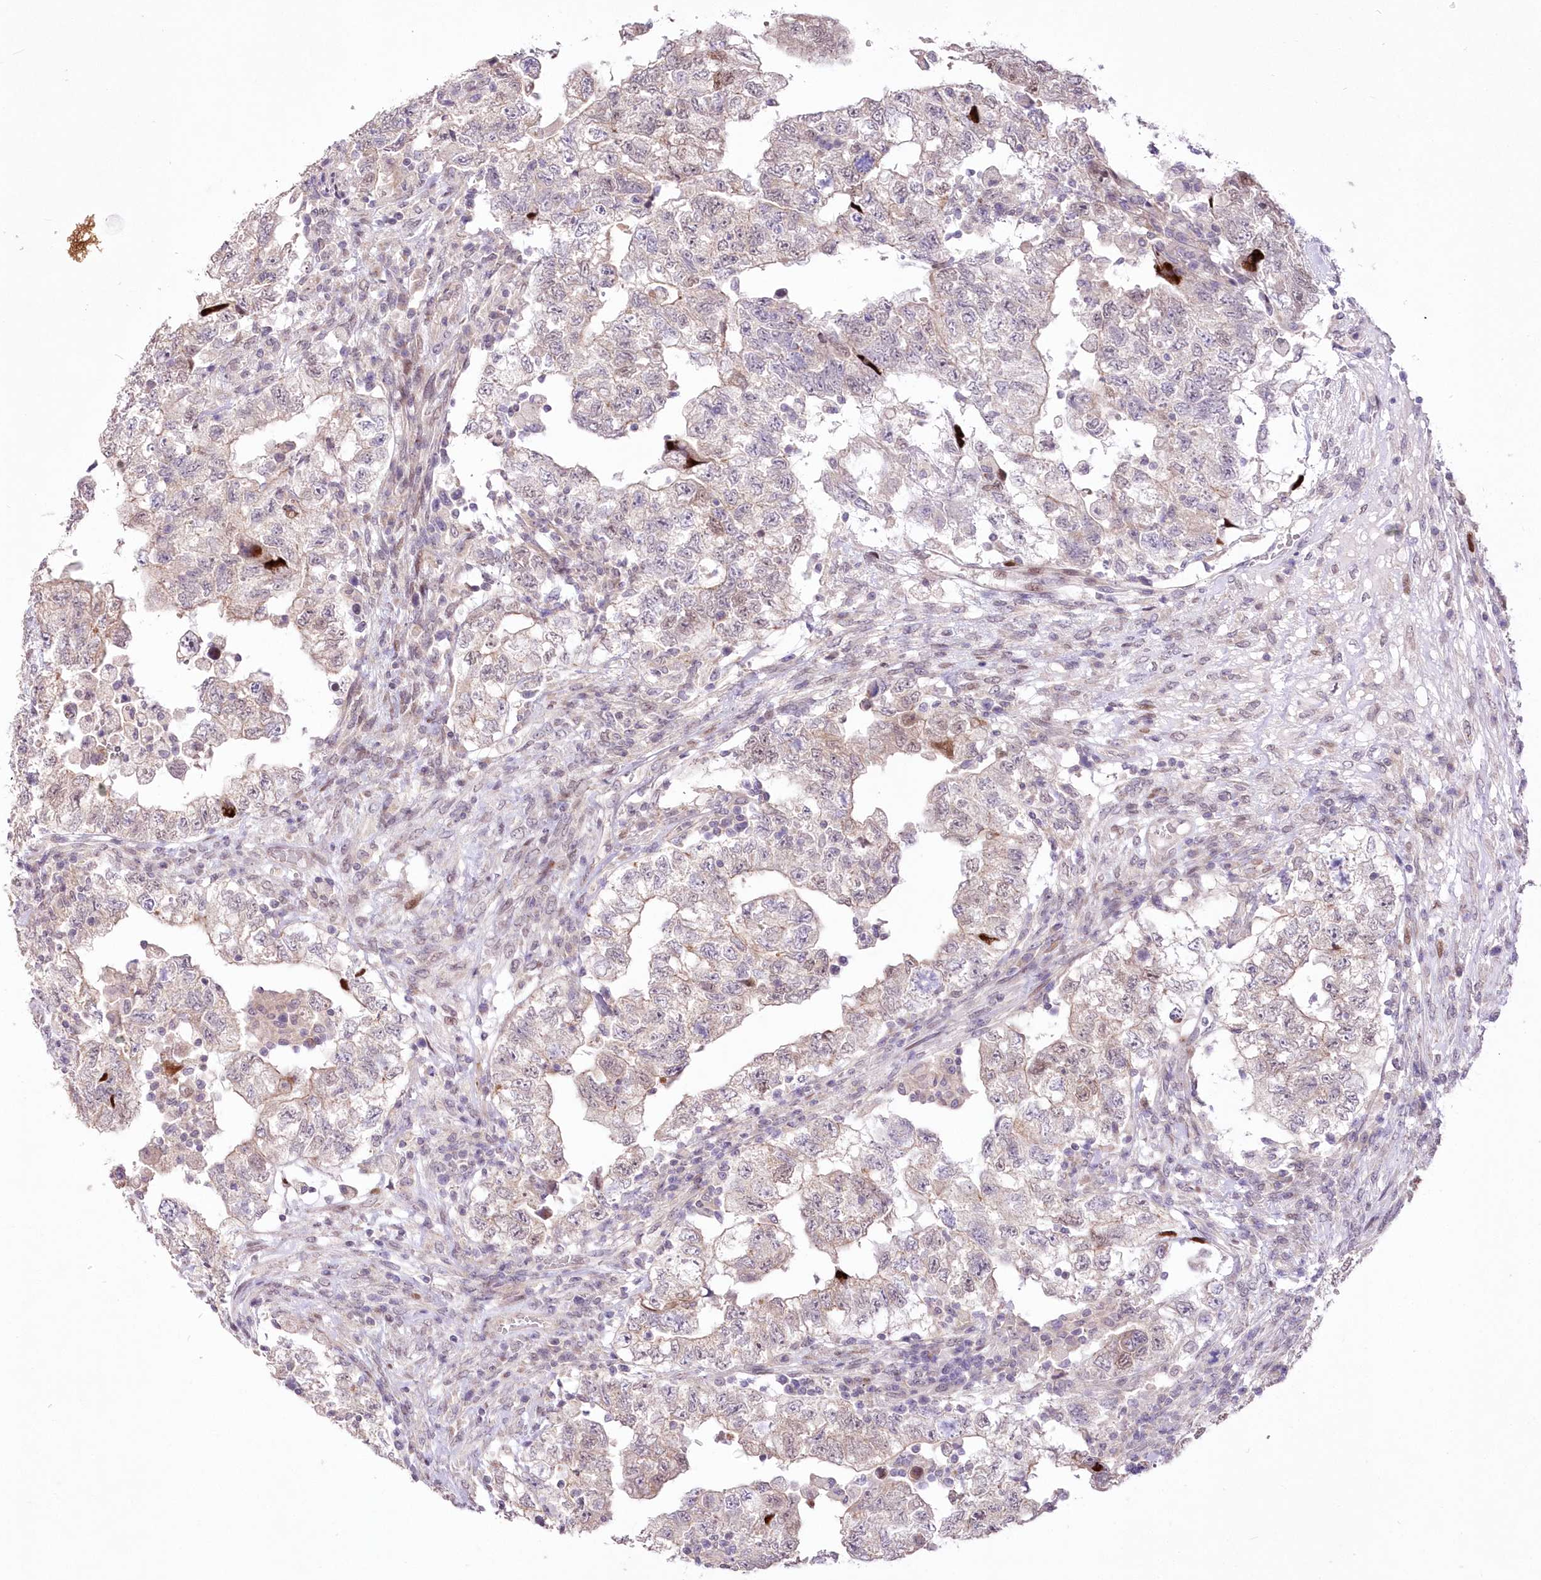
{"staining": {"intensity": "weak", "quantity": "<25%", "location": "cytoplasmic/membranous"}, "tissue": "testis cancer", "cell_type": "Tumor cells", "image_type": "cancer", "snomed": [{"axis": "morphology", "description": "Carcinoma, Embryonal, NOS"}, {"axis": "topography", "description": "Testis"}], "caption": "Human testis embryonal carcinoma stained for a protein using immunohistochemistry (IHC) demonstrates no staining in tumor cells.", "gene": "FAM241B", "patient": {"sex": "male", "age": 36}}